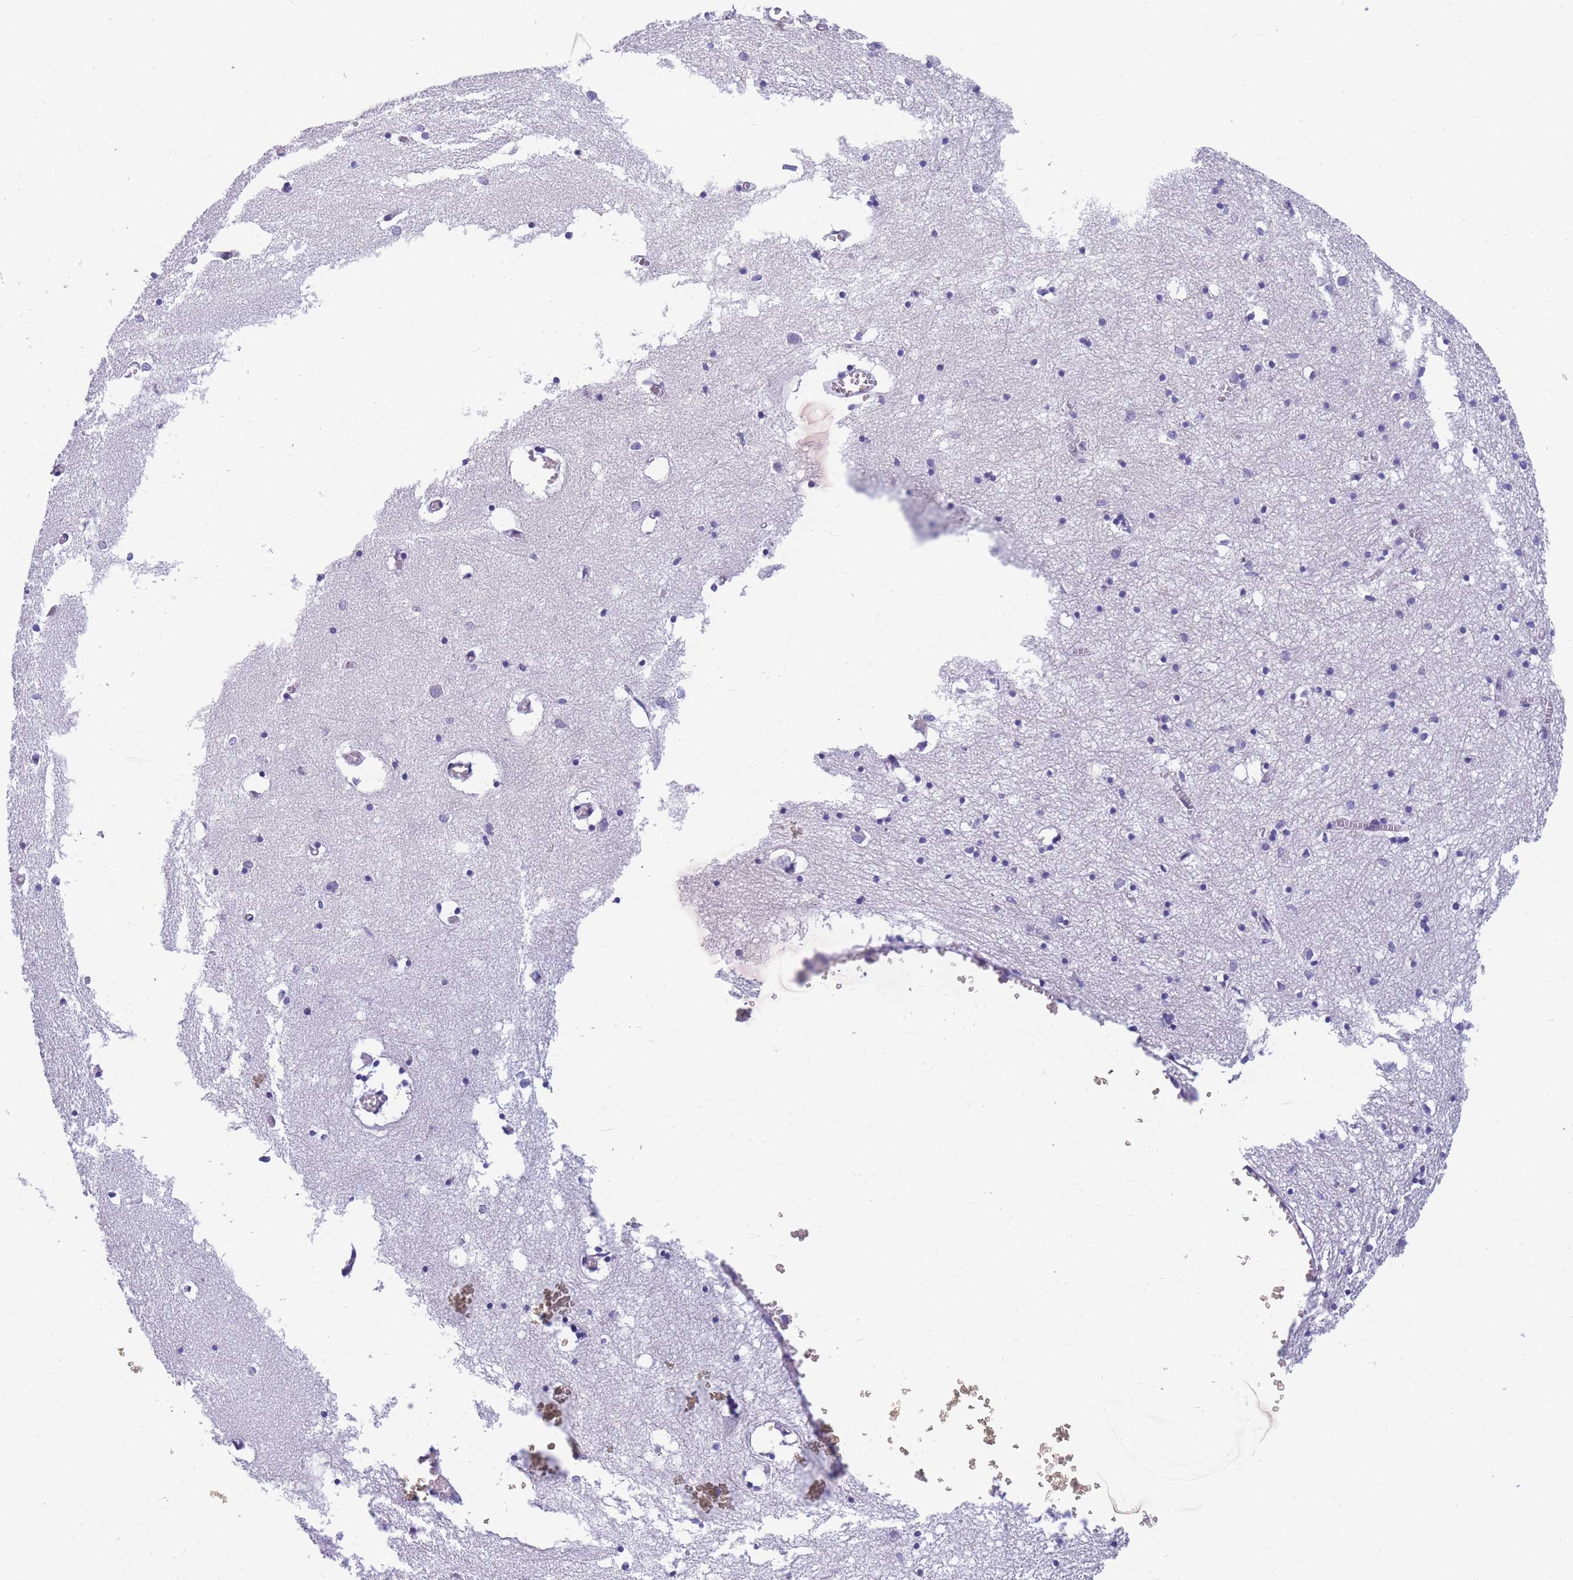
{"staining": {"intensity": "negative", "quantity": "none", "location": "none"}, "tissue": "hippocampus", "cell_type": "Glial cells", "image_type": "normal", "snomed": [{"axis": "morphology", "description": "Normal tissue, NOS"}, {"axis": "topography", "description": "Hippocampus"}], "caption": "Protein analysis of benign hippocampus exhibits no significant positivity in glial cells.", "gene": "DHRS11", "patient": {"sex": "male", "age": 70}}